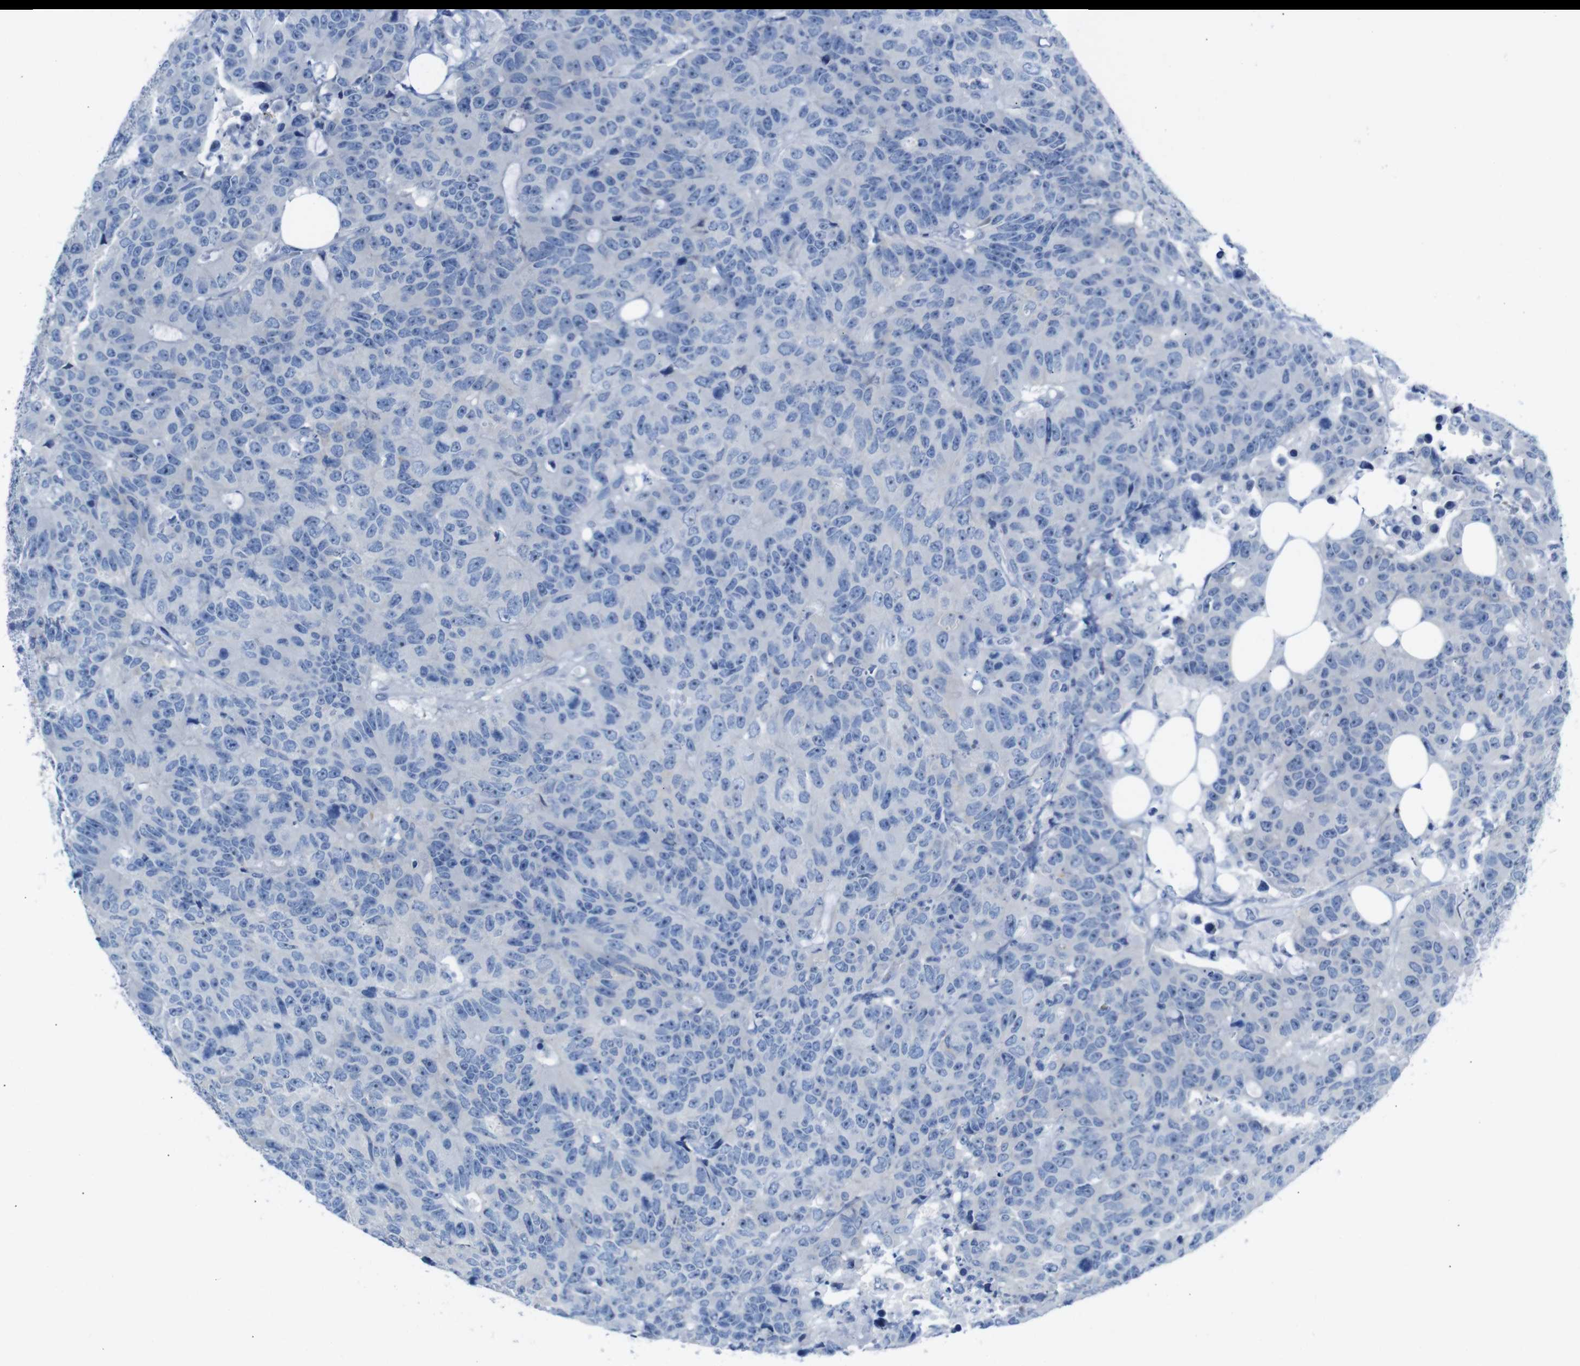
{"staining": {"intensity": "negative", "quantity": "none", "location": "none"}, "tissue": "colorectal cancer", "cell_type": "Tumor cells", "image_type": "cancer", "snomed": [{"axis": "morphology", "description": "Adenocarcinoma, NOS"}, {"axis": "topography", "description": "Colon"}], "caption": "Colorectal adenocarcinoma was stained to show a protein in brown. There is no significant staining in tumor cells.", "gene": "C1orf210", "patient": {"sex": "female", "age": 86}}